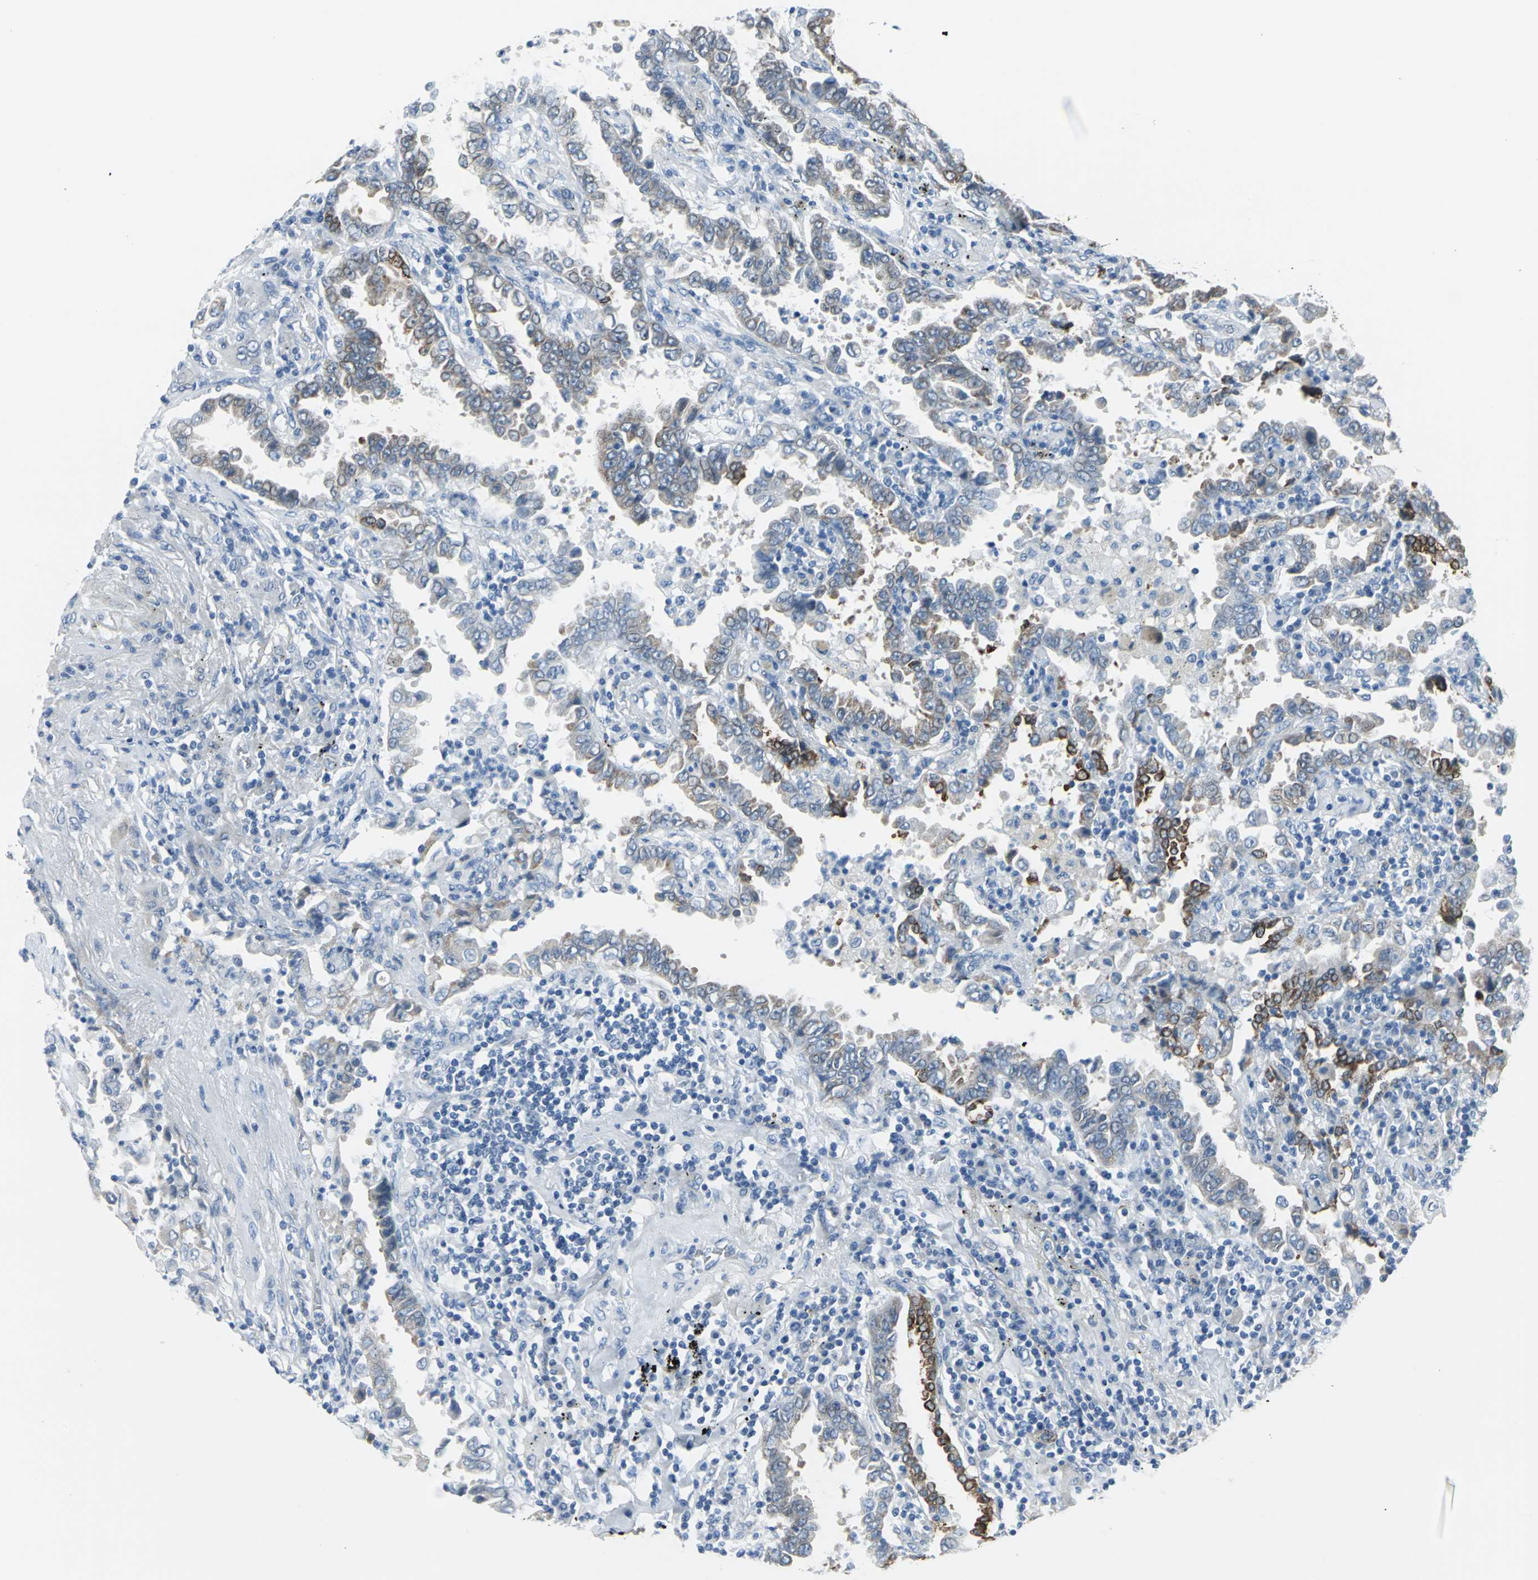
{"staining": {"intensity": "moderate", "quantity": "25%-75%", "location": "cytoplasmic/membranous"}, "tissue": "lung cancer", "cell_type": "Tumor cells", "image_type": "cancer", "snomed": [{"axis": "morphology", "description": "Normal tissue, NOS"}, {"axis": "morphology", "description": "Inflammation, NOS"}, {"axis": "morphology", "description": "Adenocarcinoma, NOS"}, {"axis": "topography", "description": "Lung"}], "caption": "Immunohistochemical staining of human lung cancer displays moderate cytoplasmic/membranous protein positivity in about 25%-75% of tumor cells.", "gene": "CYB5A", "patient": {"sex": "female", "age": 64}}